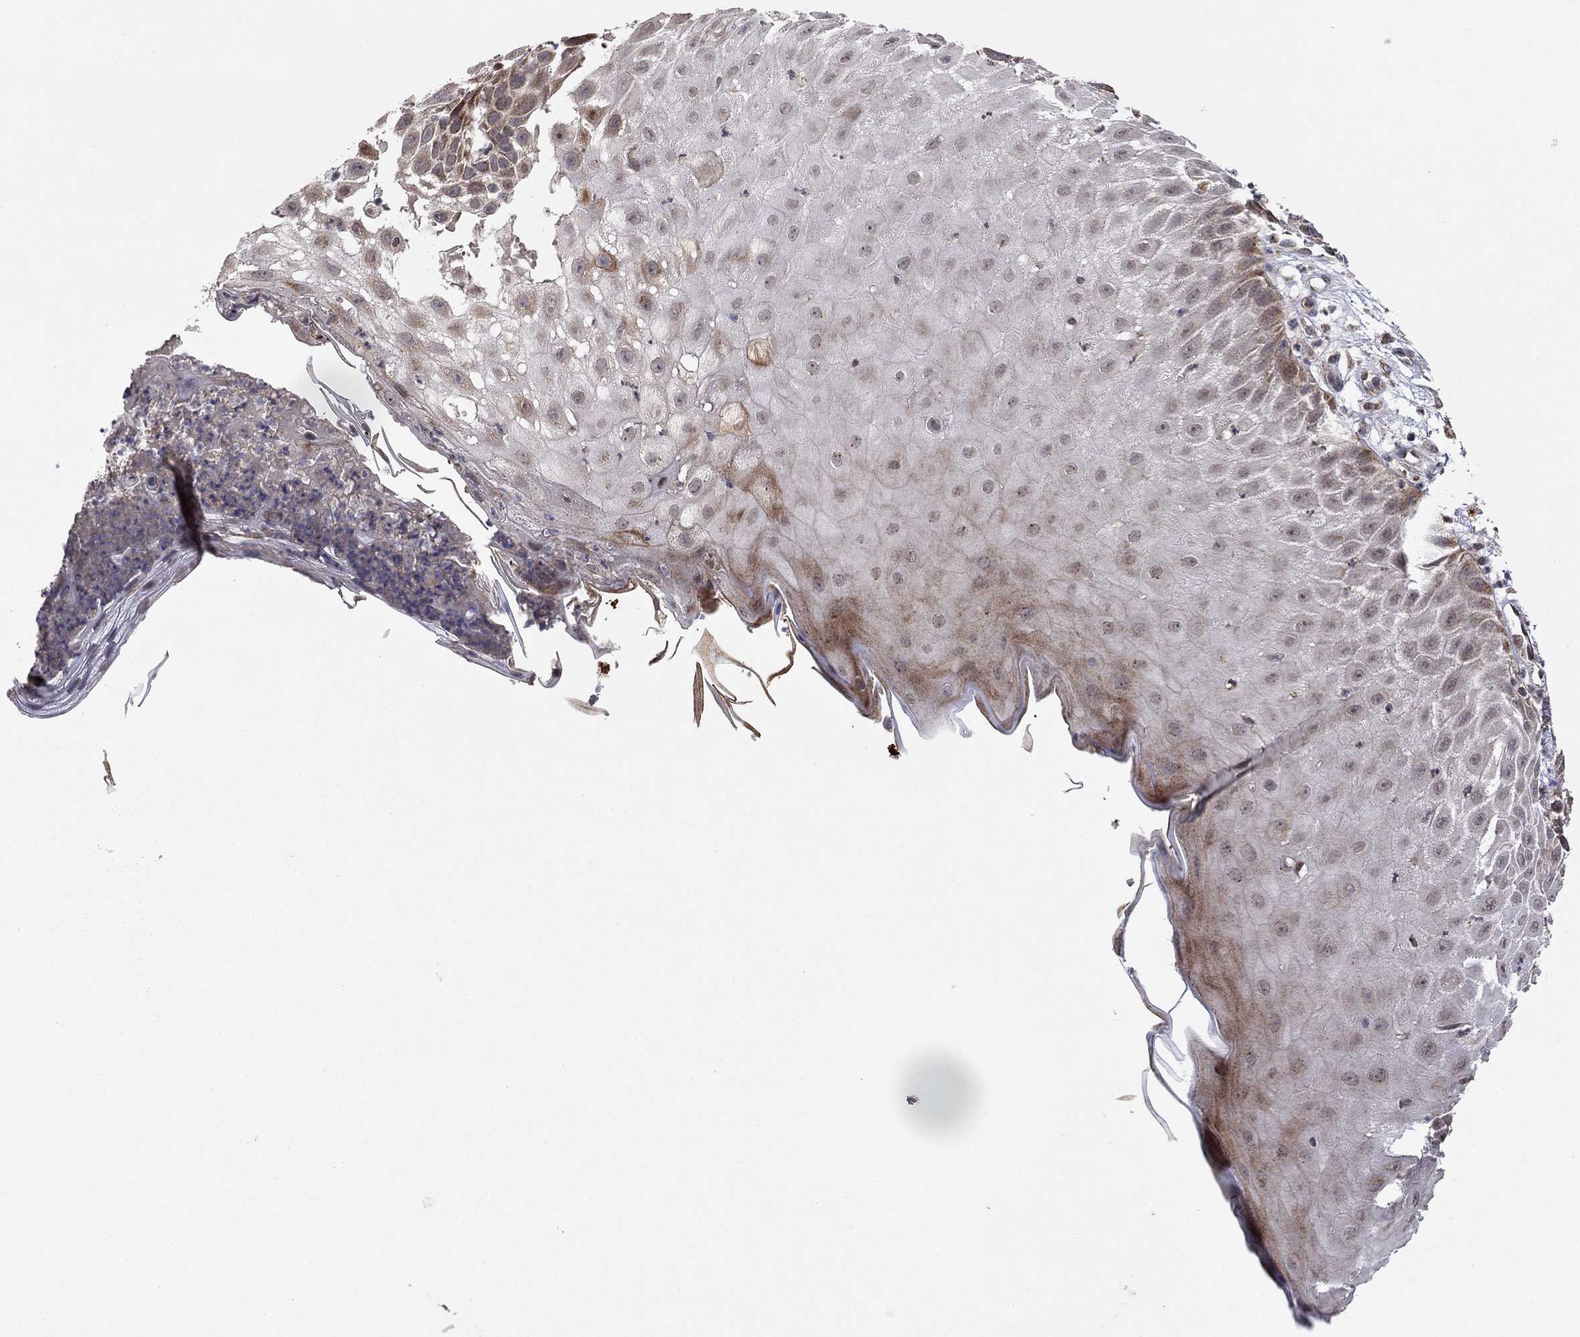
{"staining": {"intensity": "moderate", "quantity": "<25%", "location": "cytoplasmic/membranous"}, "tissue": "skin cancer", "cell_type": "Tumor cells", "image_type": "cancer", "snomed": [{"axis": "morphology", "description": "Normal tissue, NOS"}, {"axis": "morphology", "description": "Squamous cell carcinoma, NOS"}, {"axis": "topography", "description": "Skin"}], "caption": "Skin cancer (squamous cell carcinoma) was stained to show a protein in brown. There is low levels of moderate cytoplasmic/membranous expression in about <25% of tumor cells. The protein is stained brown, and the nuclei are stained in blue (DAB IHC with brightfield microscopy, high magnification).", "gene": "IDS", "patient": {"sex": "male", "age": 79}}